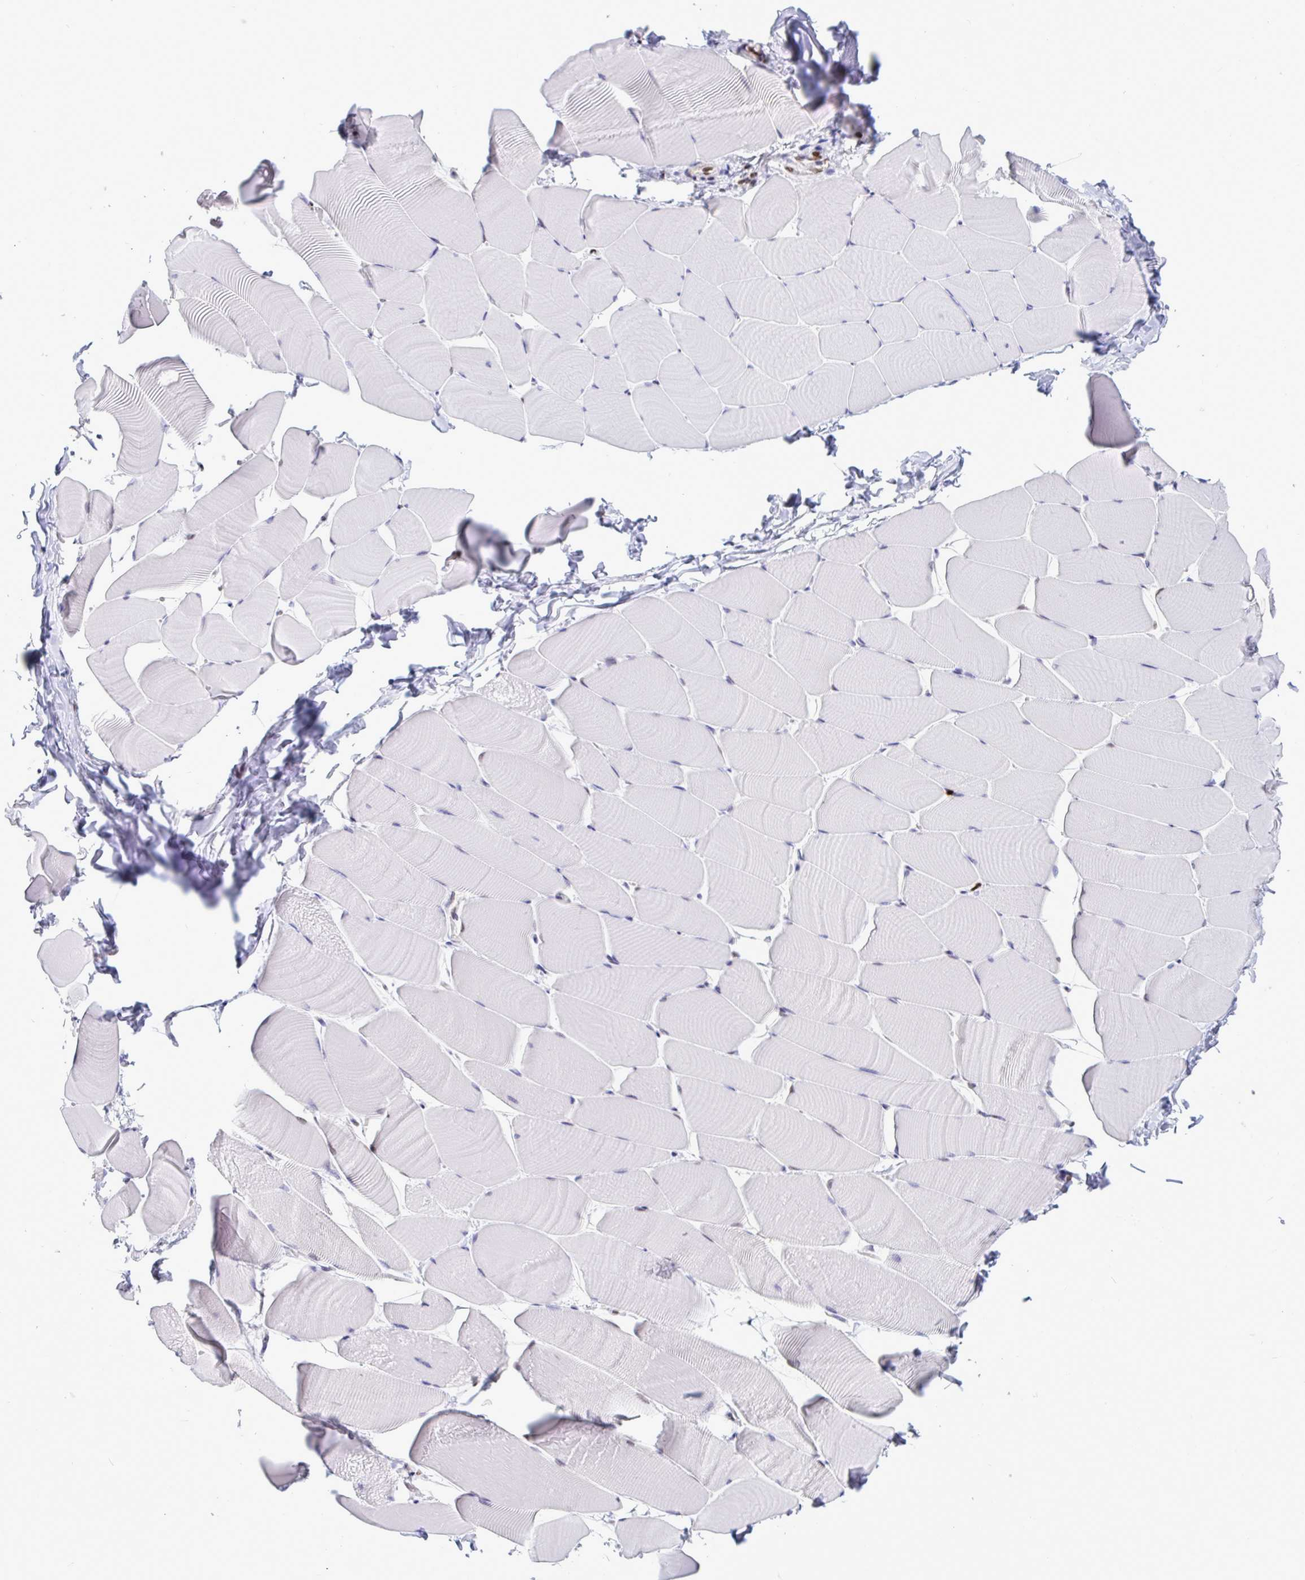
{"staining": {"intensity": "negative", "quantity": "none", "location": "none"}, "tissue": "skeletal muscle", "cell_type": "Myocytes", "image_type": "normal", "snomed": [{"axis": "morphology", "description": "Normal tissue, NOS"}, {"axis": "topography", "description": "Skeletal muscle"}], "caption": "Myocytes show no significant protein staining in unremarkable skeletal muscle.", "gene": "HMGB2", "patient": {"sex": "male", "age": 25}}